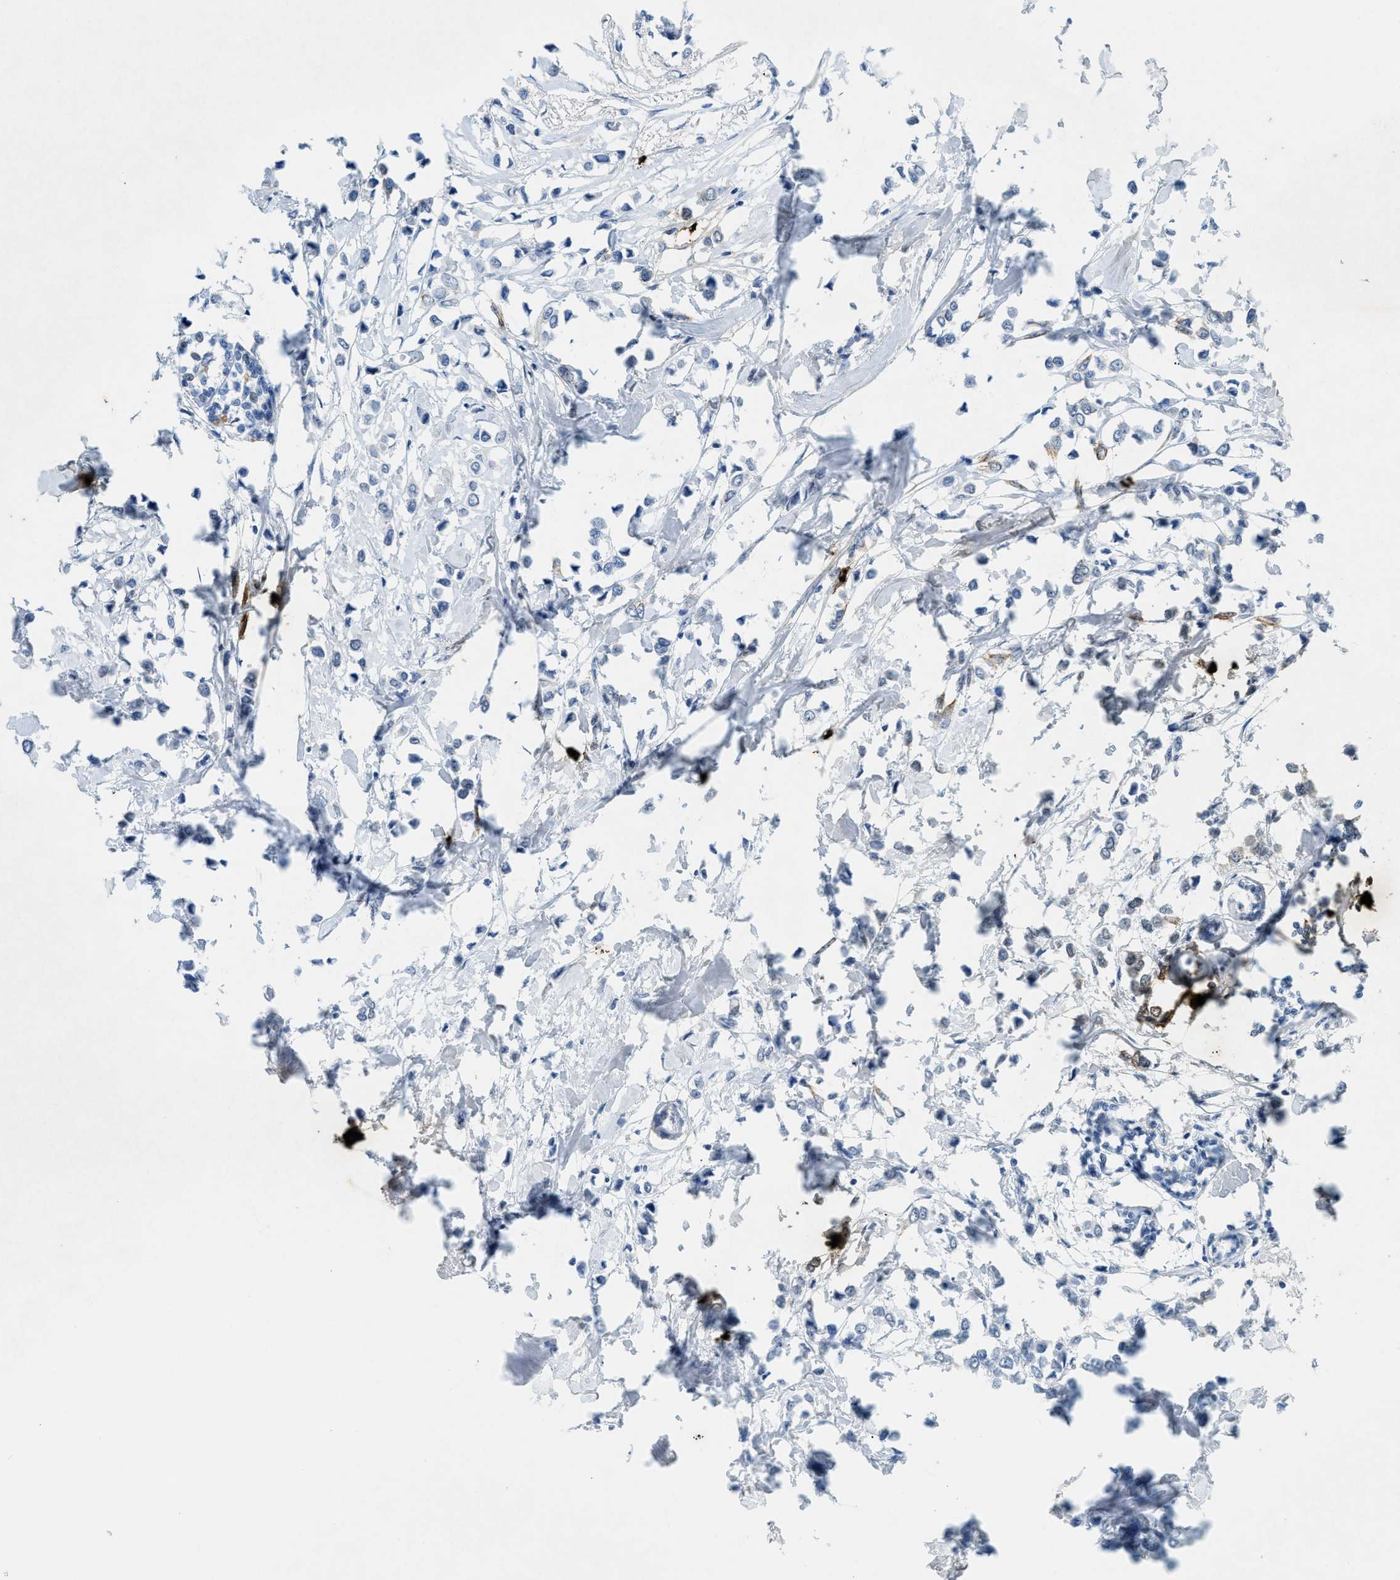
{"staining": {"intensity": "negative", "quantity": "none", "location": "none"}, "tissue": "breast cancer", "cell_type": "Tumor cells", "image_type": "cancer", "snomed": [{"axis": "morphology", "description": "Lobular carcinoma"}, {"axis": "topography", "description": "Breast"}], "caption": "Tumor cells are negative for protein expression in human breast cancer. The staining is performed using DAB brown chromogen with nuclei counter-stained in using hematoxylin.", "gene": "TPSAB1", "patient": {"sex": "female", "age": 51}}